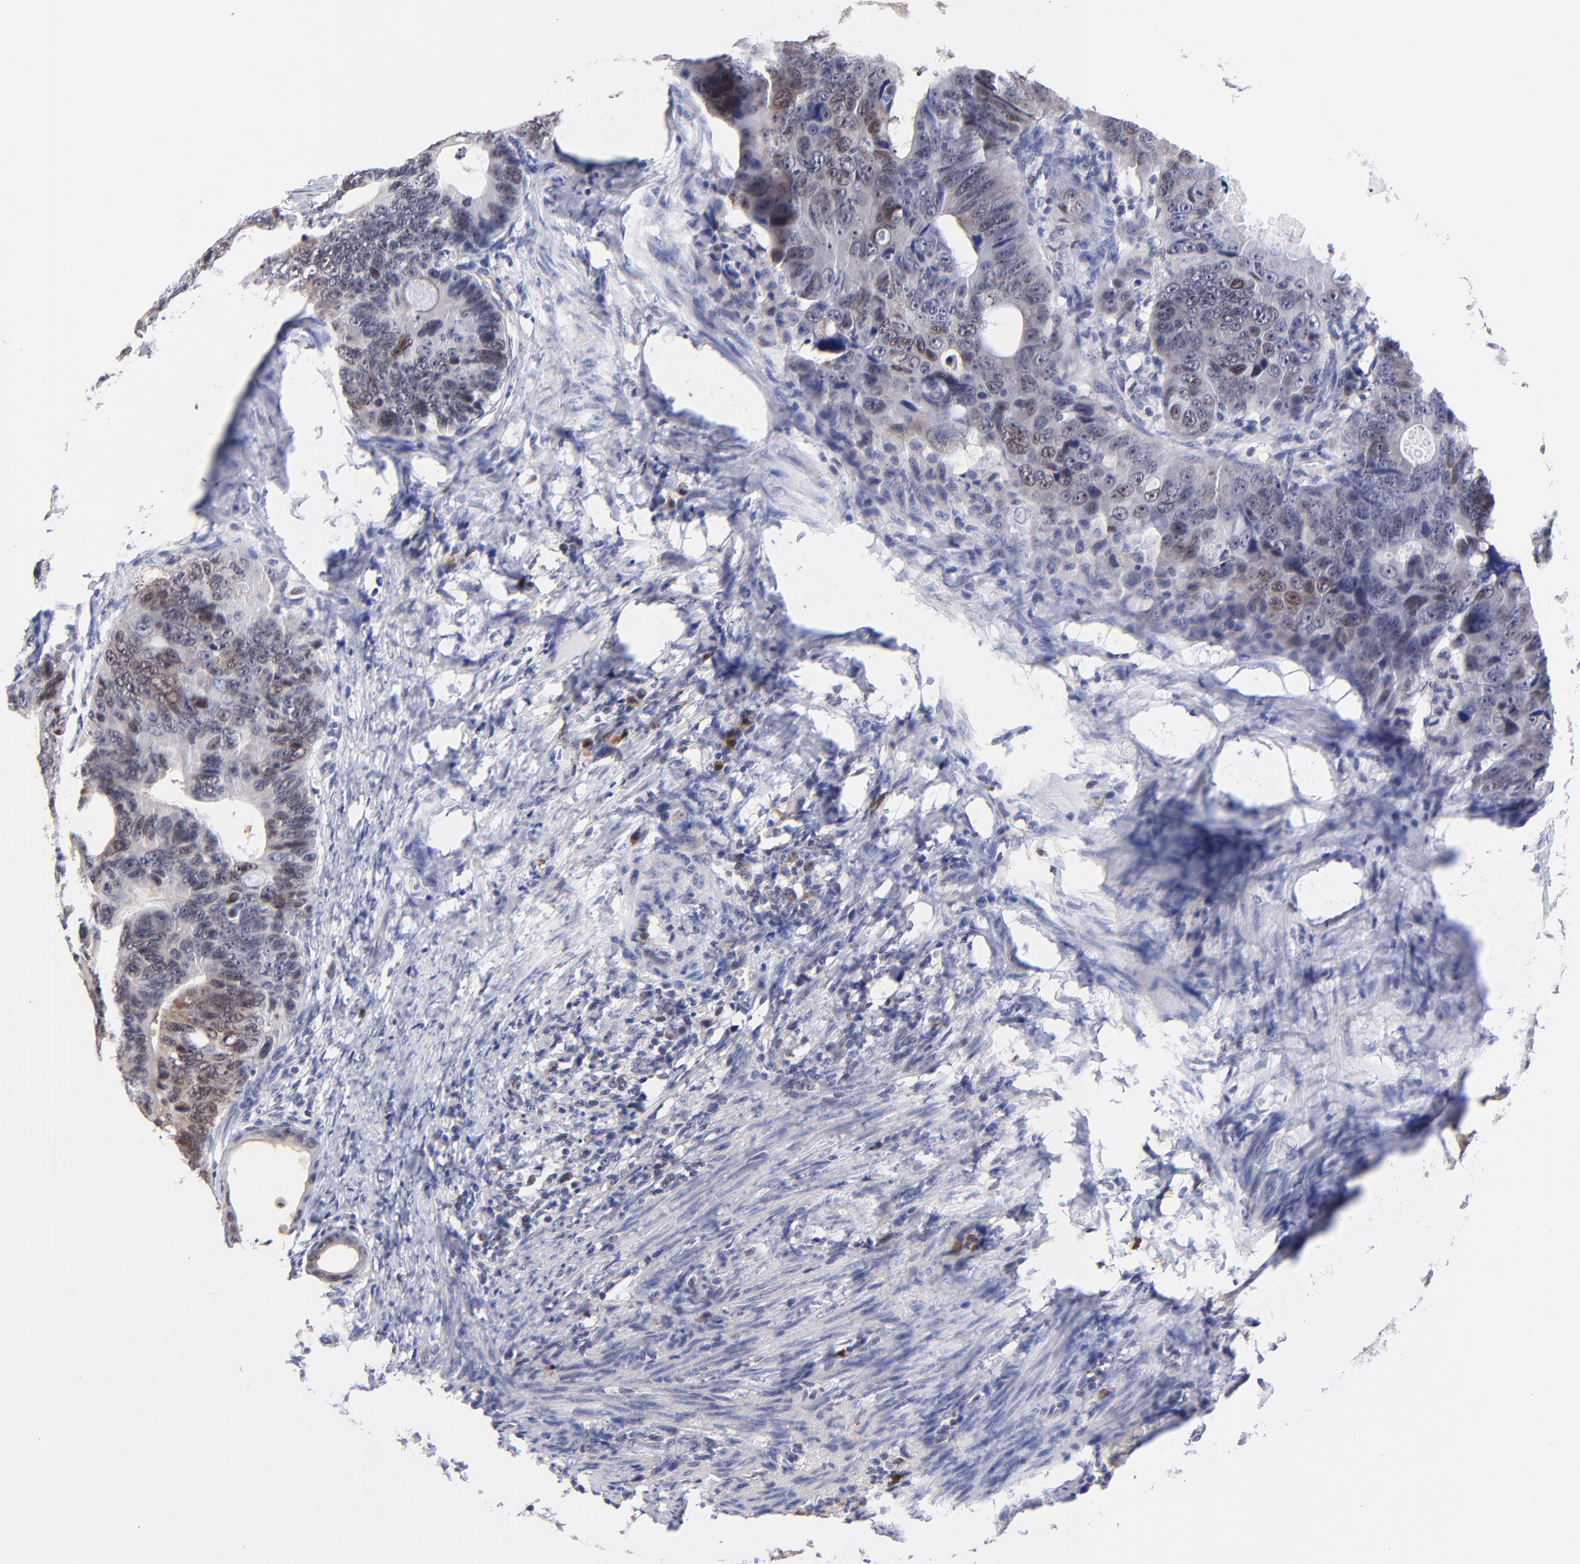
{"staining": {"intensity": "moderate", "quantity": "<25%", "location": "cytoplasmic/membranous,nuclear"}, "tissue": "colorectal cancer", "cell_type": "Tumor cells", "image_type": "cancer", "snomed": [{"axis": "morphology", "description": "Adenocarcinoma, NOS"}, {"axis": "topography", "description": "Colon"}], "caption": "Tumor cells demonstrate moderate cytoplasmic/membranous and nuclear positivity in about <25% of cells in colorectal adenocarcinoma.", "gene": "ZNF155", "patient": {"sex": "female", "age": 55}}